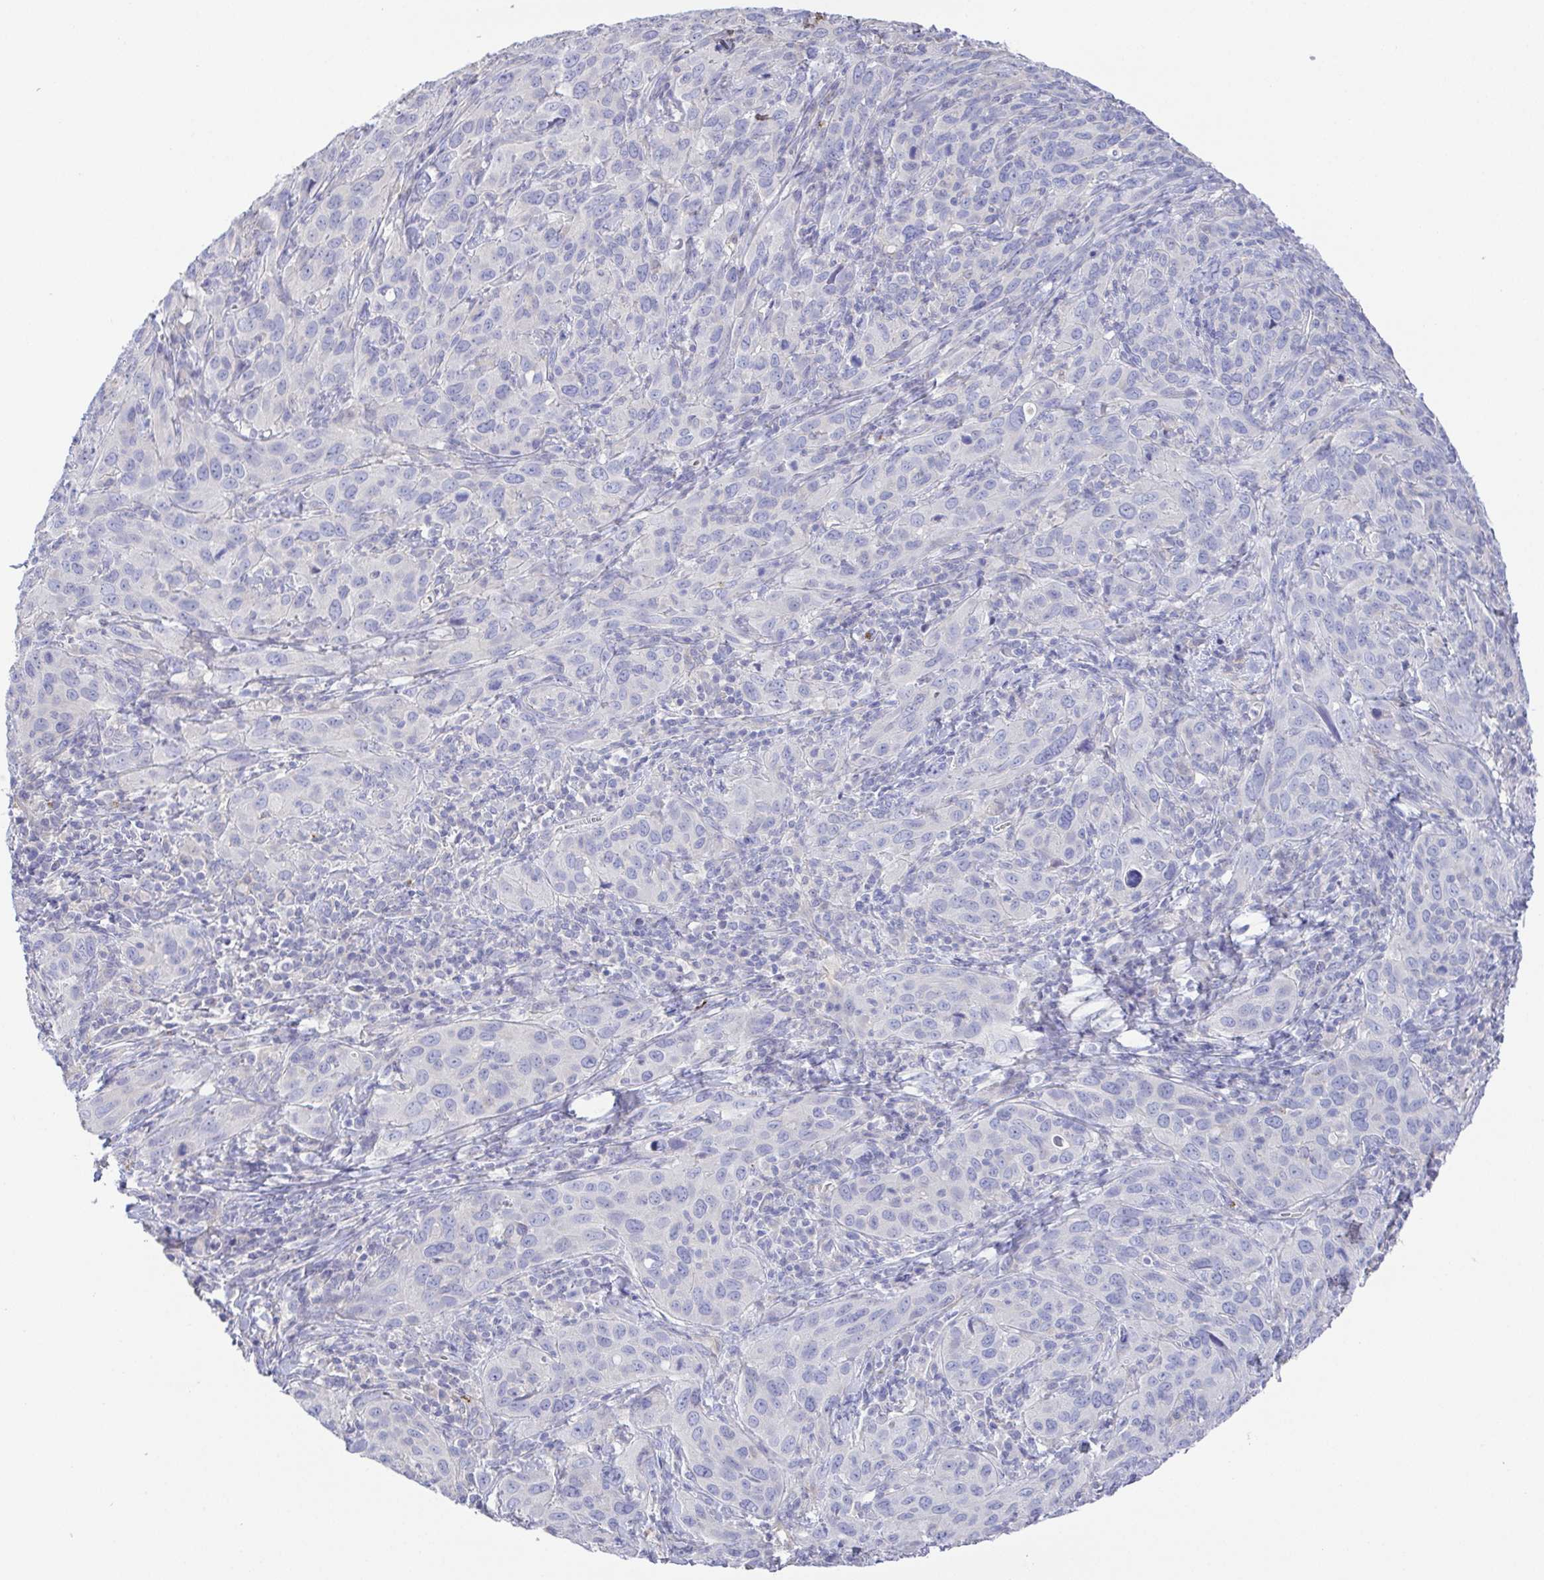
{"staining": {"intensity": "negative", "quantity": "none", "location": "none"}, "tissue": "cervical cancer", "cell_type": "Tumor cells", "image_type": "cancer", "snomed": [{"axis": "morphology", "description": "Normal tissue, NOS"}, {"axis": "morphology", "description": "Squamous cell carcinoma, NOS"}, {"axis": "topography", "description": "Cervix"}], "caption": "This is a photomicrograph of immunohistochemistry staining of cervical cancer (squamous cell carcinoma), which shows no expression in tumor cells.", "gene": "PKDREJ", "patient": {"sex": "female", "age": 51}}